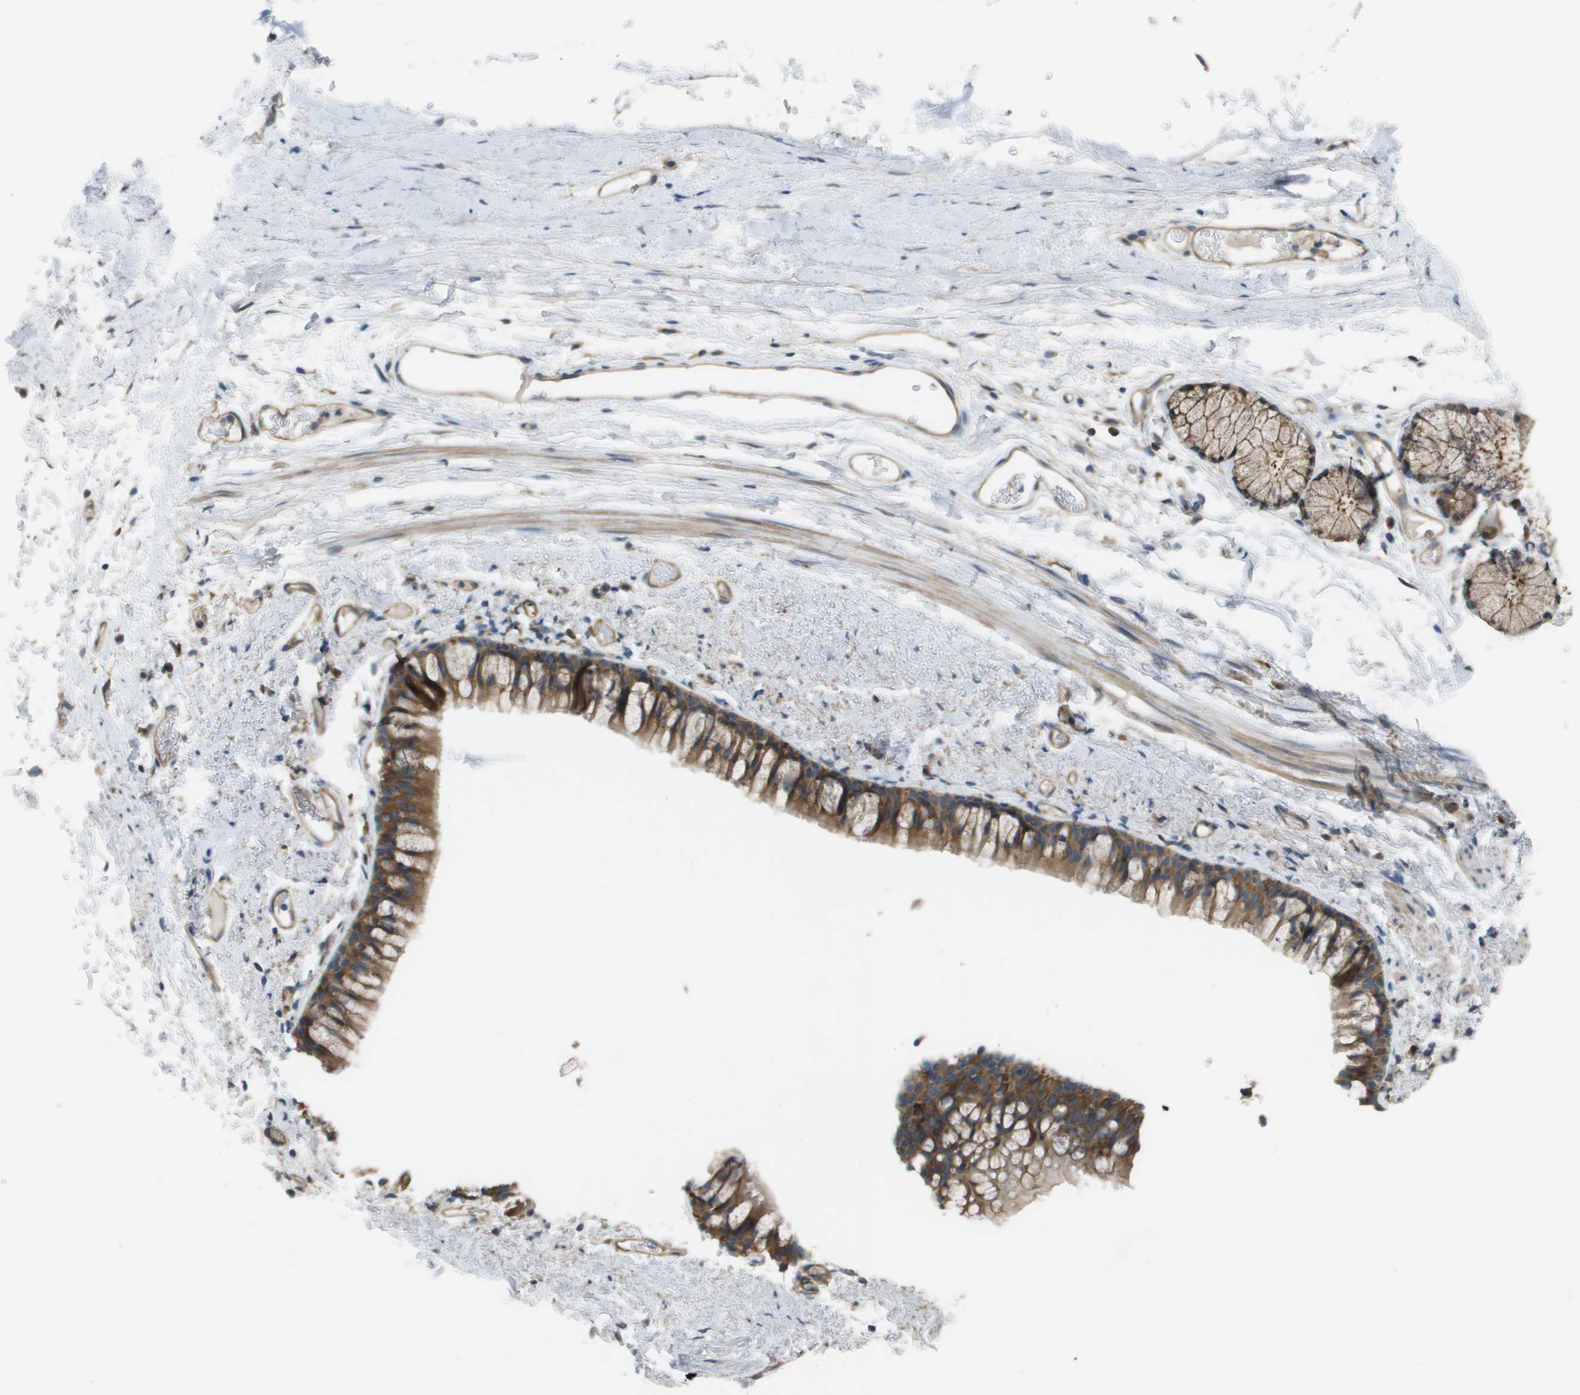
{"staining": {"intensity": "moderate", "quantity": ">75%", "location": "cytoplasmic/membranous"}, "tissue": "bronchus", "cell_type": "Respiratory epithelial cells", "image_type": "normal", "snomed": [{"axis": "morphology", "description": "Normal tissue, NOS"}, {"axis": "topography", "description": "Bronchus"}], "caption": "Bronchus stained with DAB immunohistochemistry displays medium levels of moderate cytoplasmic/membranous expression in approximately >75% of respiratory epithelial cells. The protein of interest is stained brown, and the nuclei are stained in blue (DAB IHC with brightfield microscopy, high magnification).", "gene": "CORO1B", "patient": {"sex": "female", "age": 73}}